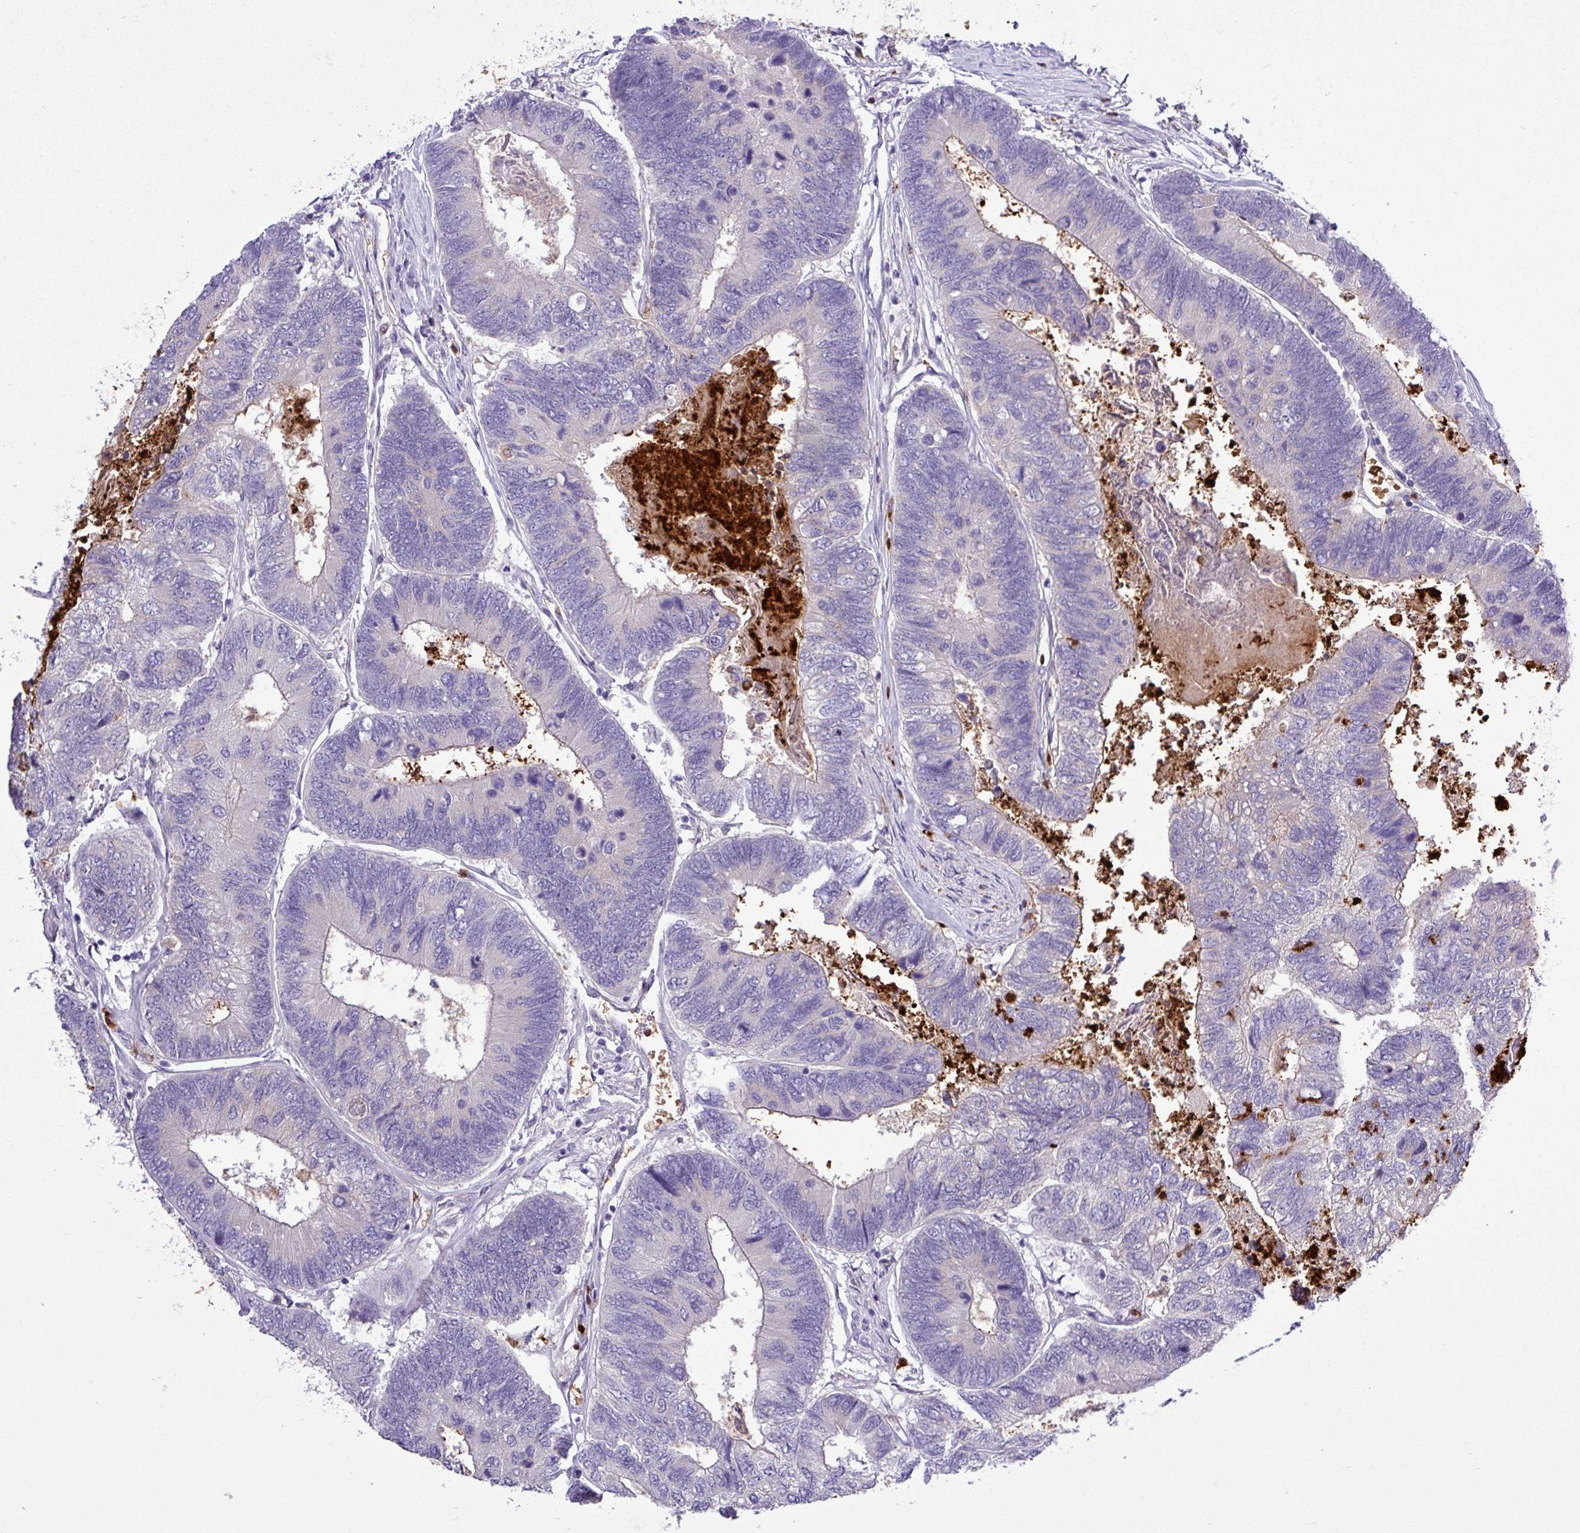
{"staining": {"intensity": "negative", "quantity": "none", "location": "none"}, "tissue": "colorectal cancer", "cell_type": "Tumor cells", "image_type": "cancer", "snomed": [{"axis": "morphology", "description": "Adenocarcinoma, NOS"}, {"axis": "topography", "description": "Colon"}], "caption": "IHC of adenocarcinoma (colorectal) displays no positivity in tumor cells. Brightfield microscopy of IHC stained with DAB (brown) and hematoxylin (blue), captured at high magnification.", "gene": "MGAT4B", "patient": {"sex": "female", "age": 67}}